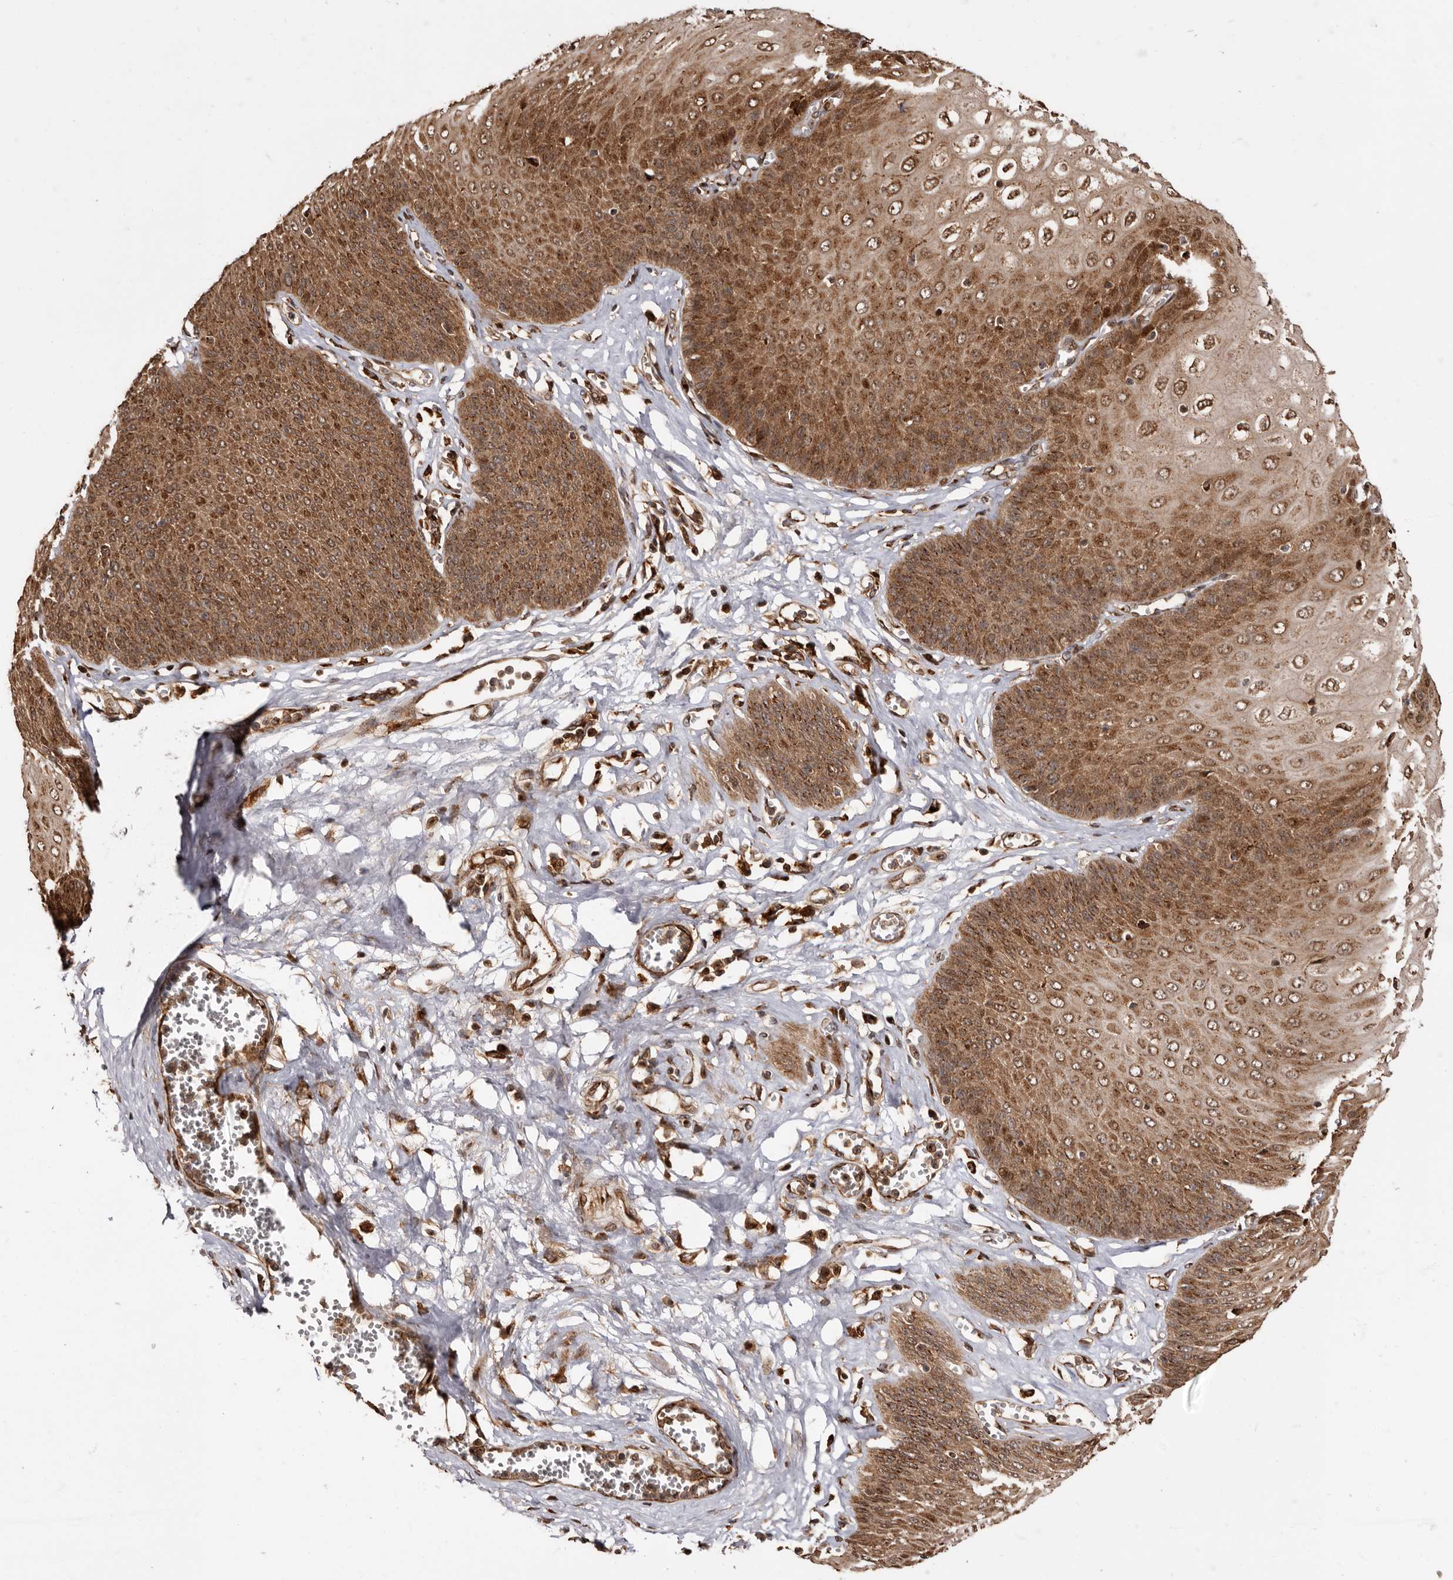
{"staining": {"intensity": "strong", "quantity": ">75%", "location": "cytoplasmic/membranous,nuclear"}, "tissue": "esophagus", "cell_type": "Squamous epithelial cells", "image_type": "normal", "snomed": [{"axis": "morphology", "description": "Normal tissue, NOS"}, {"axis": "topography", "description": "Esophagus"}], "caption": "Protein staining displays strong cytoplasmic/membranous,nuclear positivity in approximately >75% of squamous epithelial cells in benign esophagus.", "gene": "GPR27", "patient": {"sex": "male", "age": 60}}